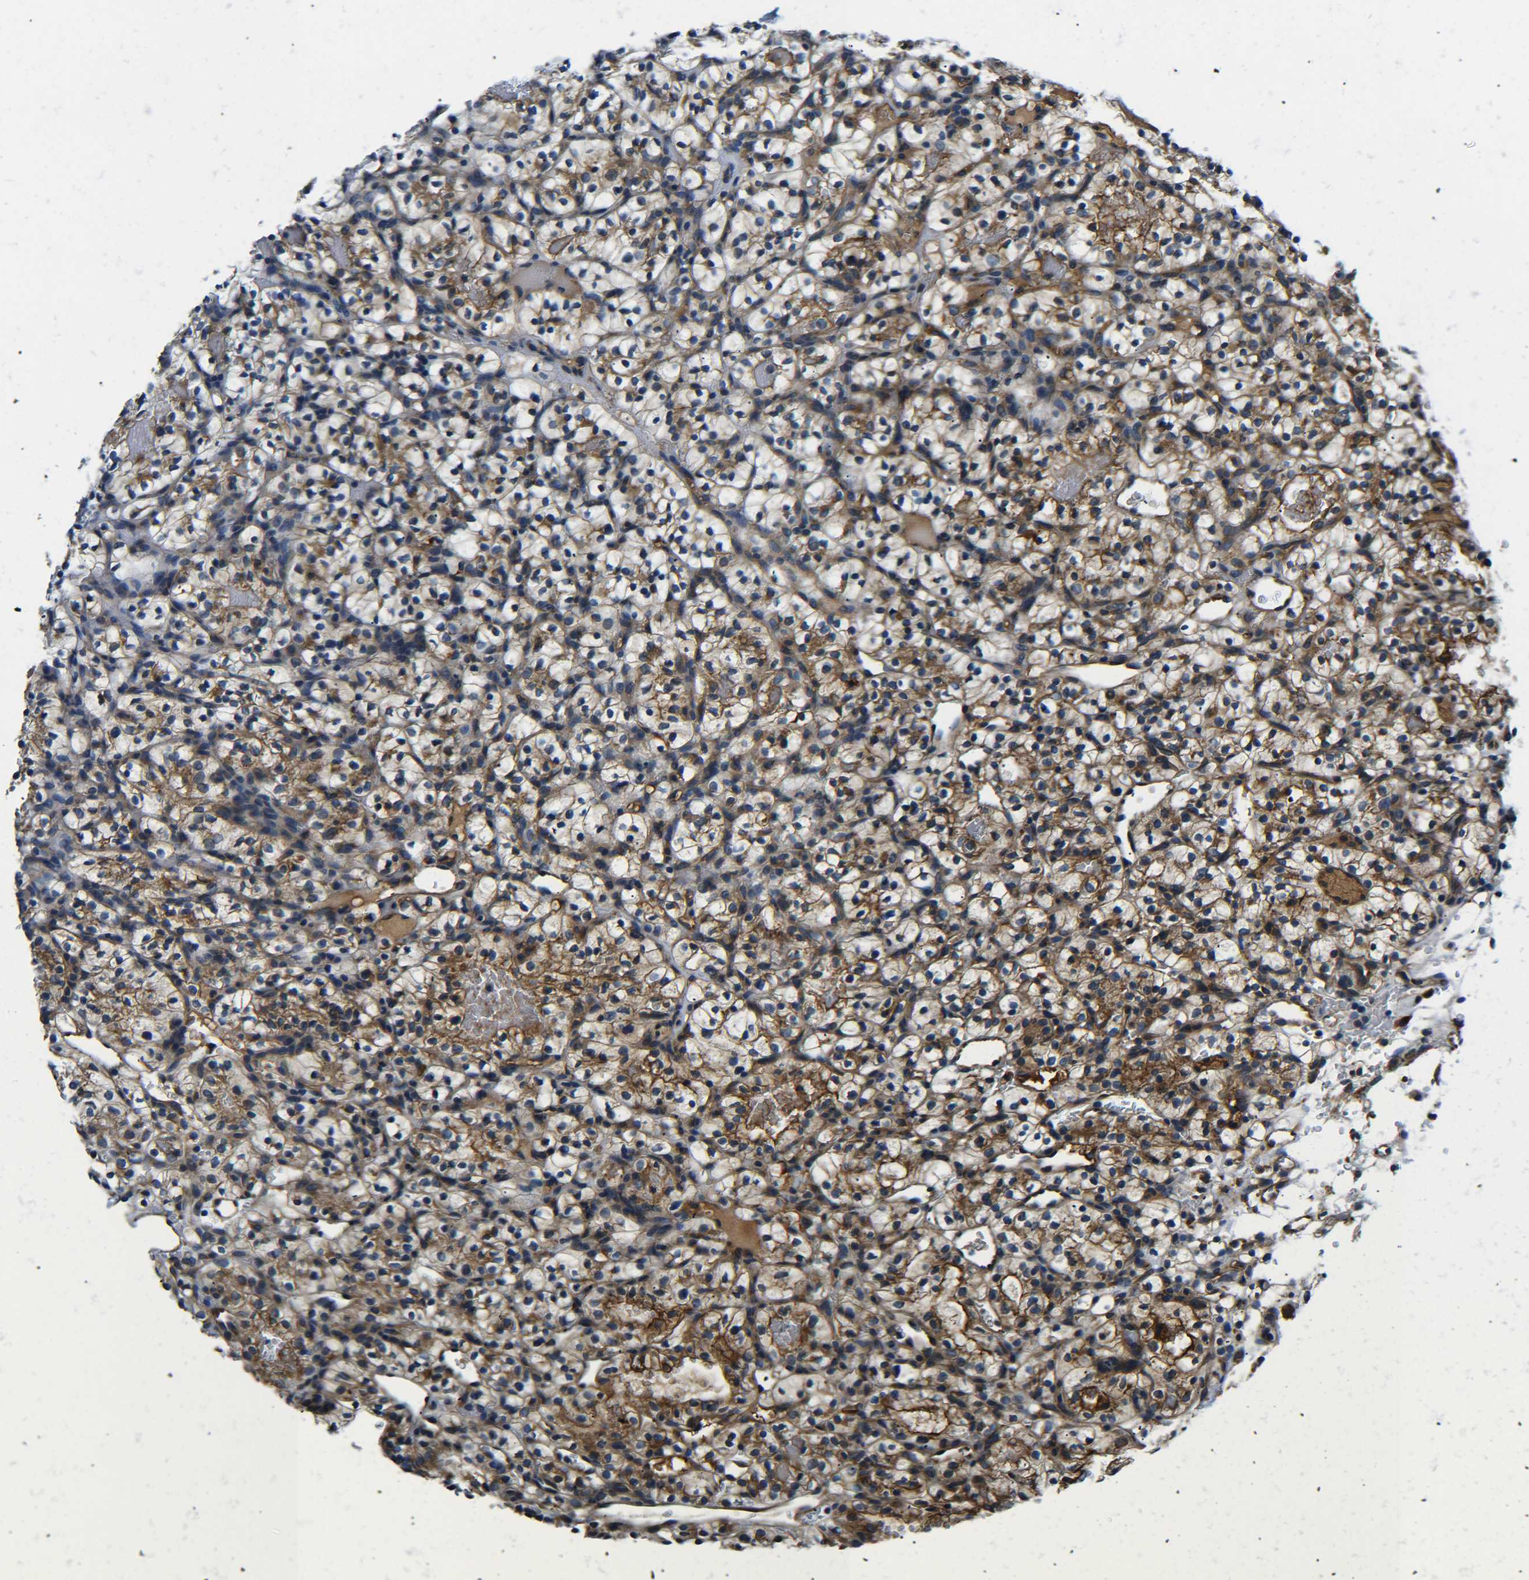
{"staining": {"intensity": "moderate", "quantity": "25%-75%", "location": "cytoplasmic/membranous"}, "tissue": "renal cancer", "cell_type": "Tumor cells", "image_type": "cancer", "snomed": [{"axis": "morphology", "description": "Adenocarcinoma, NOS"}, {"axis": "topography", "description": "Kidney"}], "caption": "Renal cancer tissue demonstrates moderate cytoplasmic/membranous staining in about 25%-75% of tumor cells", "gene": "PREB", "patient": {"sex": "female", "age": 57}}